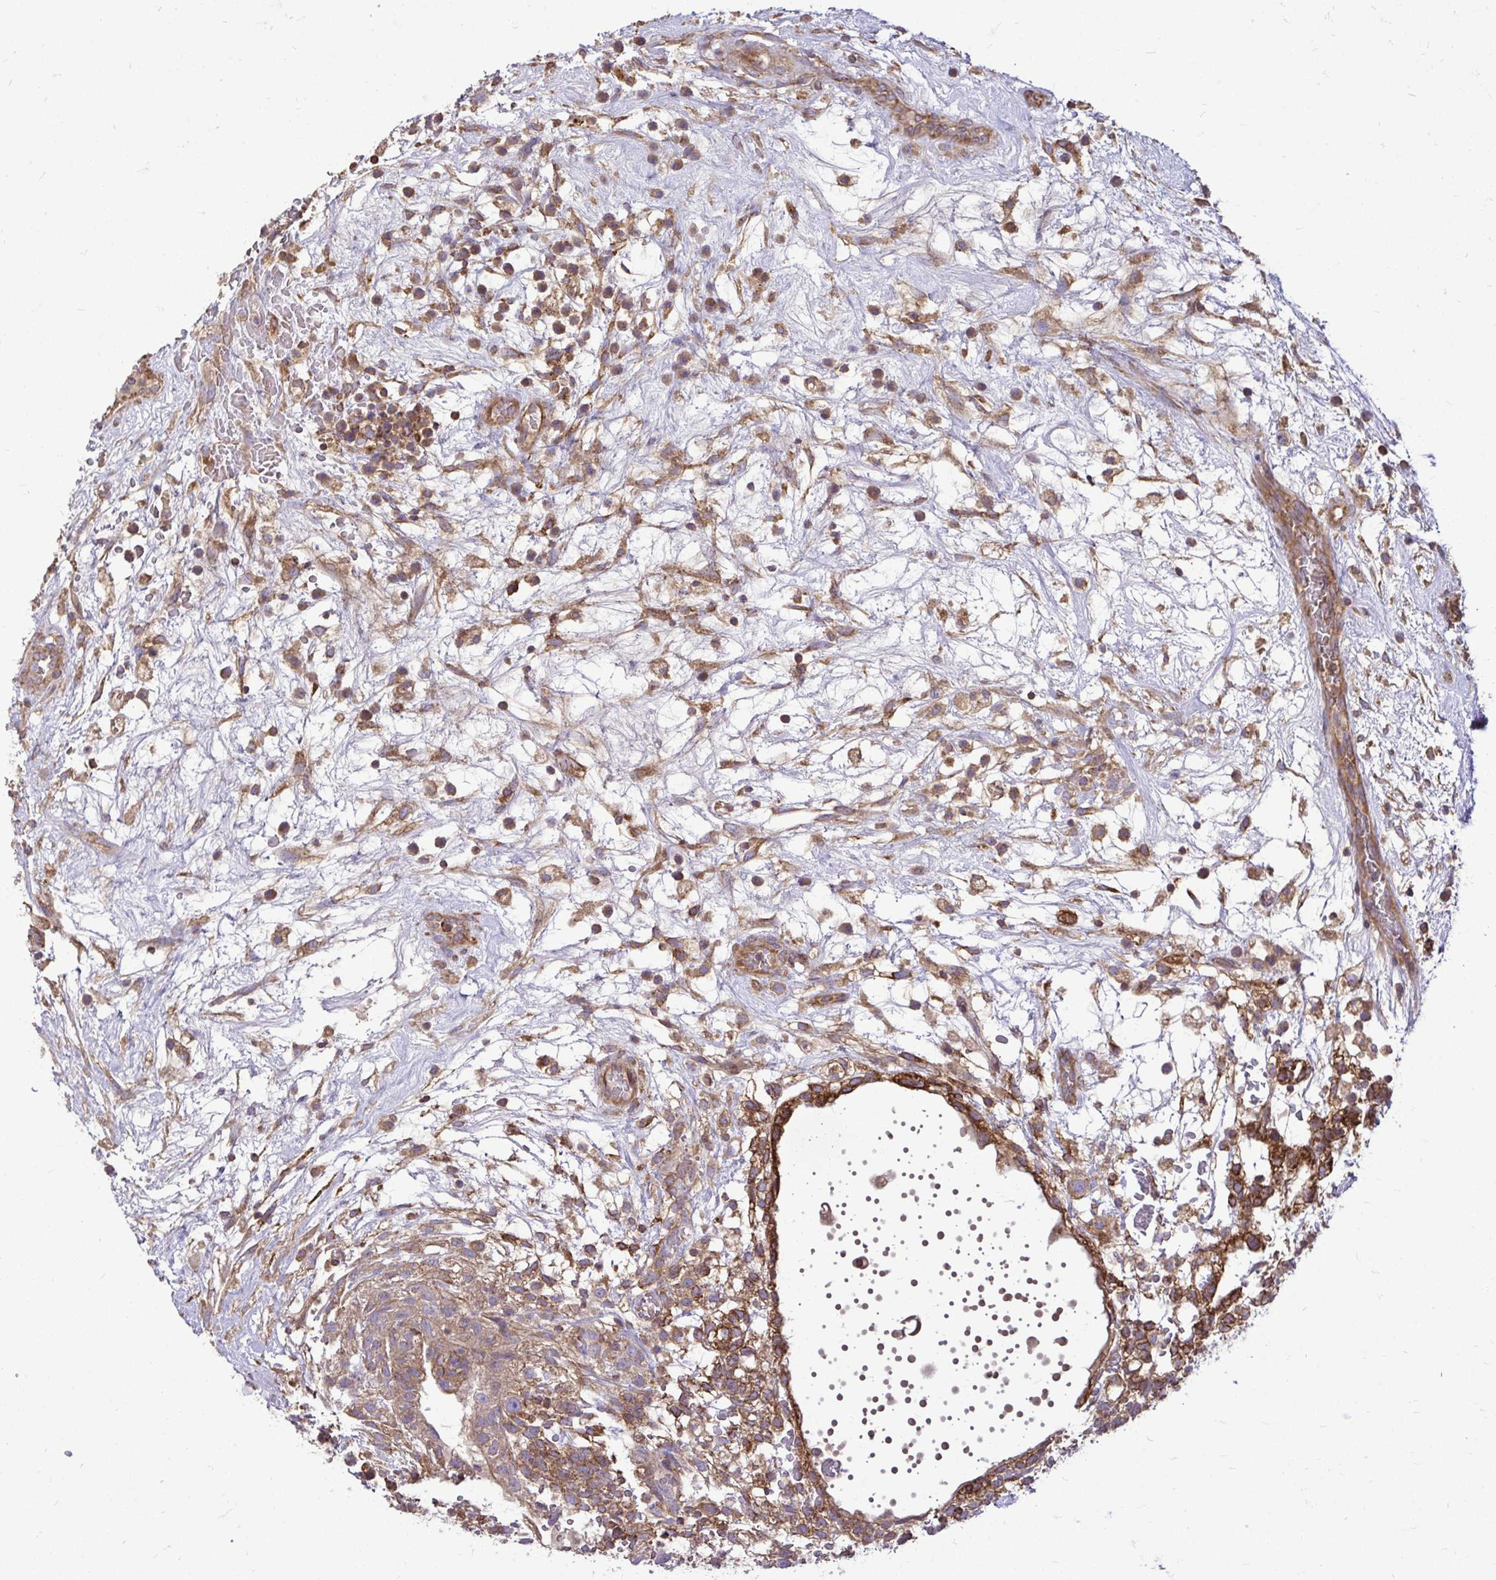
{"staining": {"intensity": "moderate", "quantity": ">75%", "location": "cytoplasmic/membranous"}, "tissue": "testis cancer", "cell_type": "Tumor cells", "image_type": "cancer", "snomed": [{"axis": "morphology", "description": "Normal tissue, NOS"}, {"axis": "morphology", "description": "Carcinoma, Embryonal, NOS"}, {"axis": "topography", "description": "Testis"}], "caption": "Embryonal carcinoma (testis) stained with a protein marker reveals moderate staining in tumor cells.", "gene": "FMR1", "patient": {"sex": "male", "age": 32}}